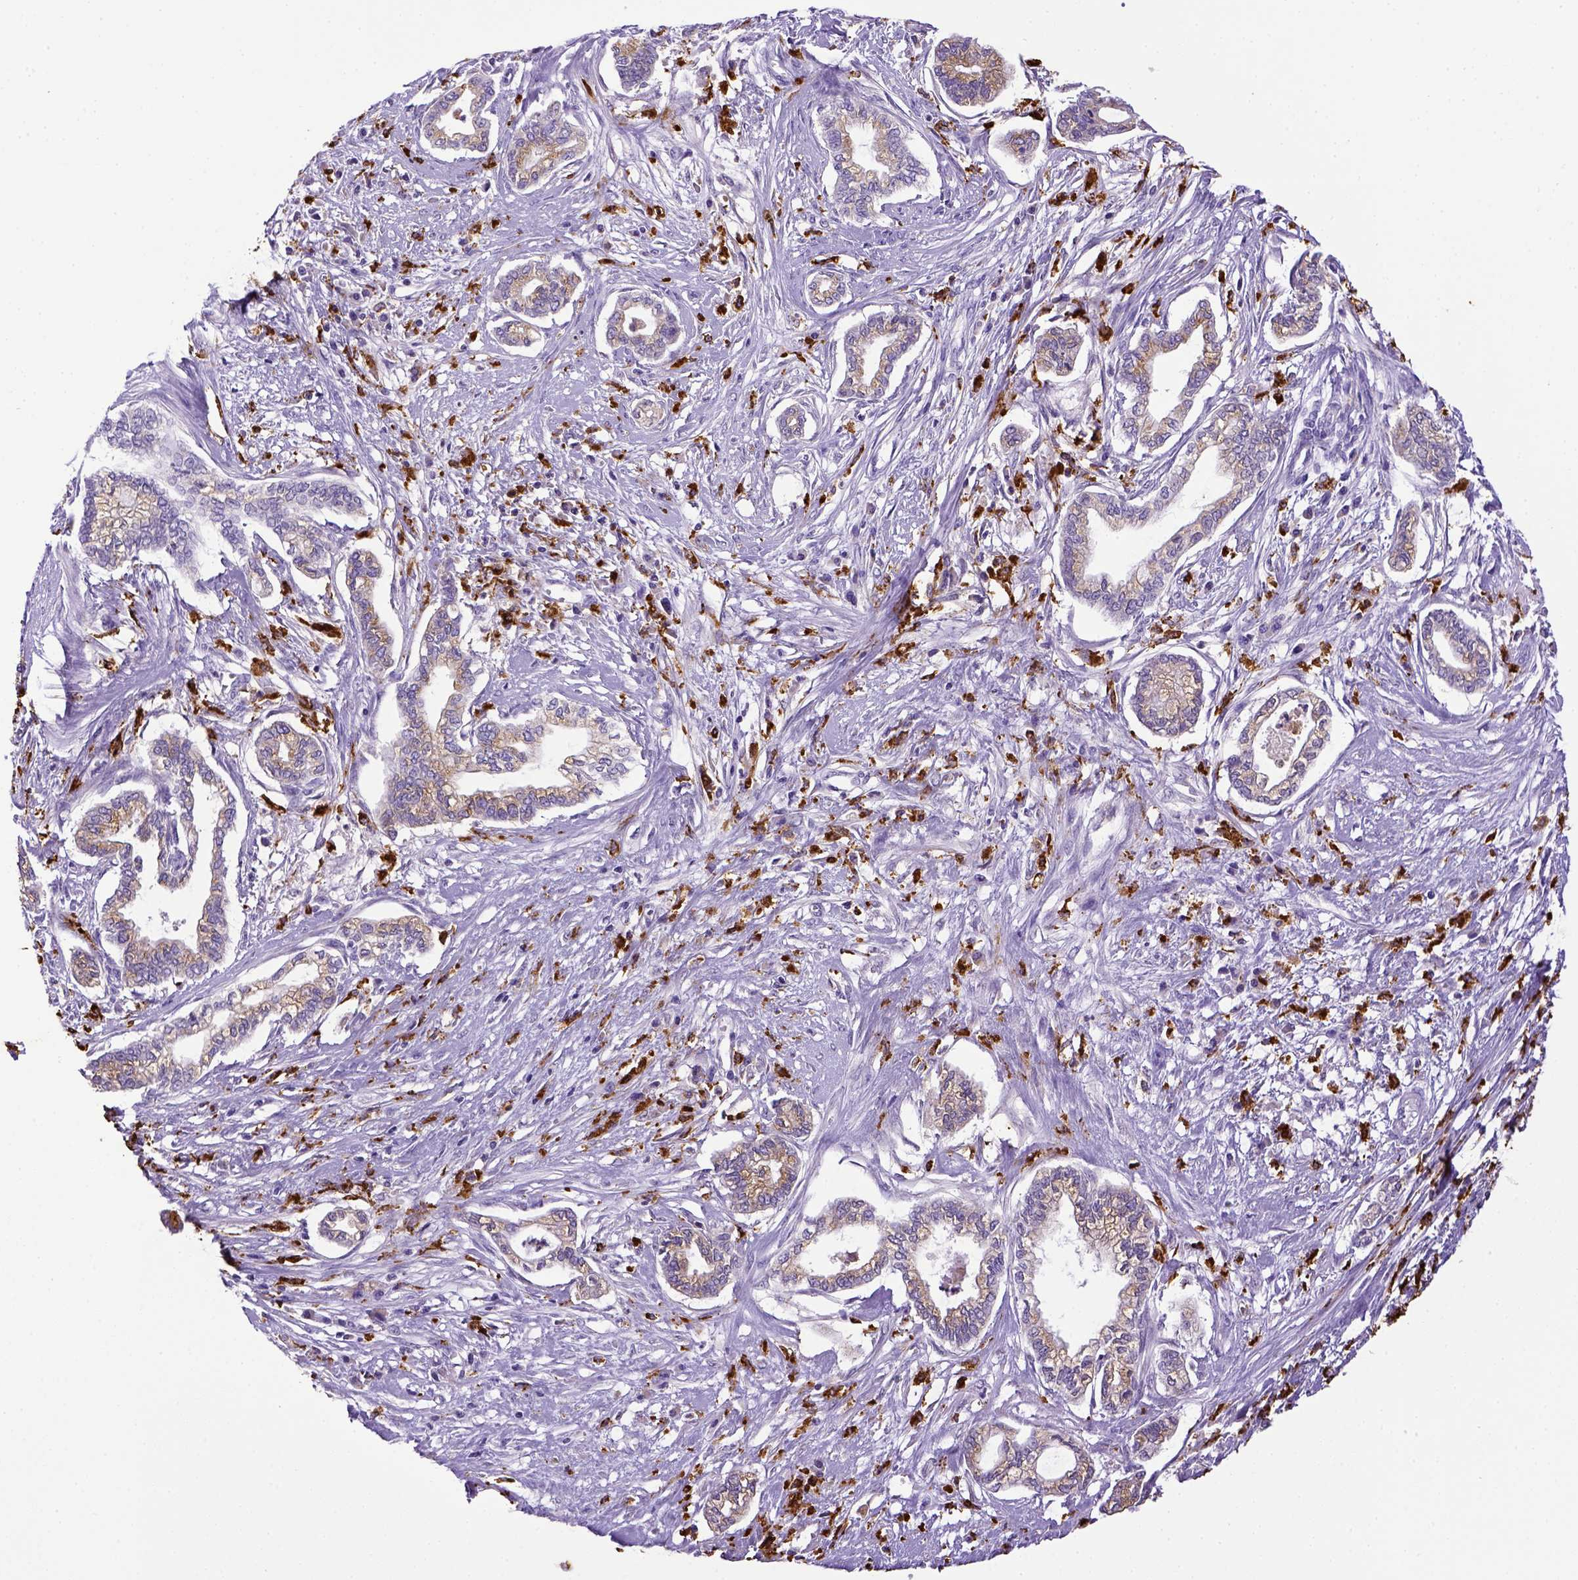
{"staining": {"intensity": "negative", "quantity": "none", "location": "none"}, "tissue": "cervical cancer", "cell_type": "Tumor cells", "image_type": "cancer", "snomed": [{"axis": "morphology", "description": "Adenocarcinoma, NOS"}, {"axis": "topography", "description": "Cervix"}], "caption": "Cervical cancer was stained to show a protein in brown. There is no significant positivity in tumor cells. (DAB (3,3'-diaminobenzidine) immunohistochemistry (IHC) visualized using brightfield microscopy, high magnification).", "gene": "CD68", "patient": {"sex": "female", "age": 62}}